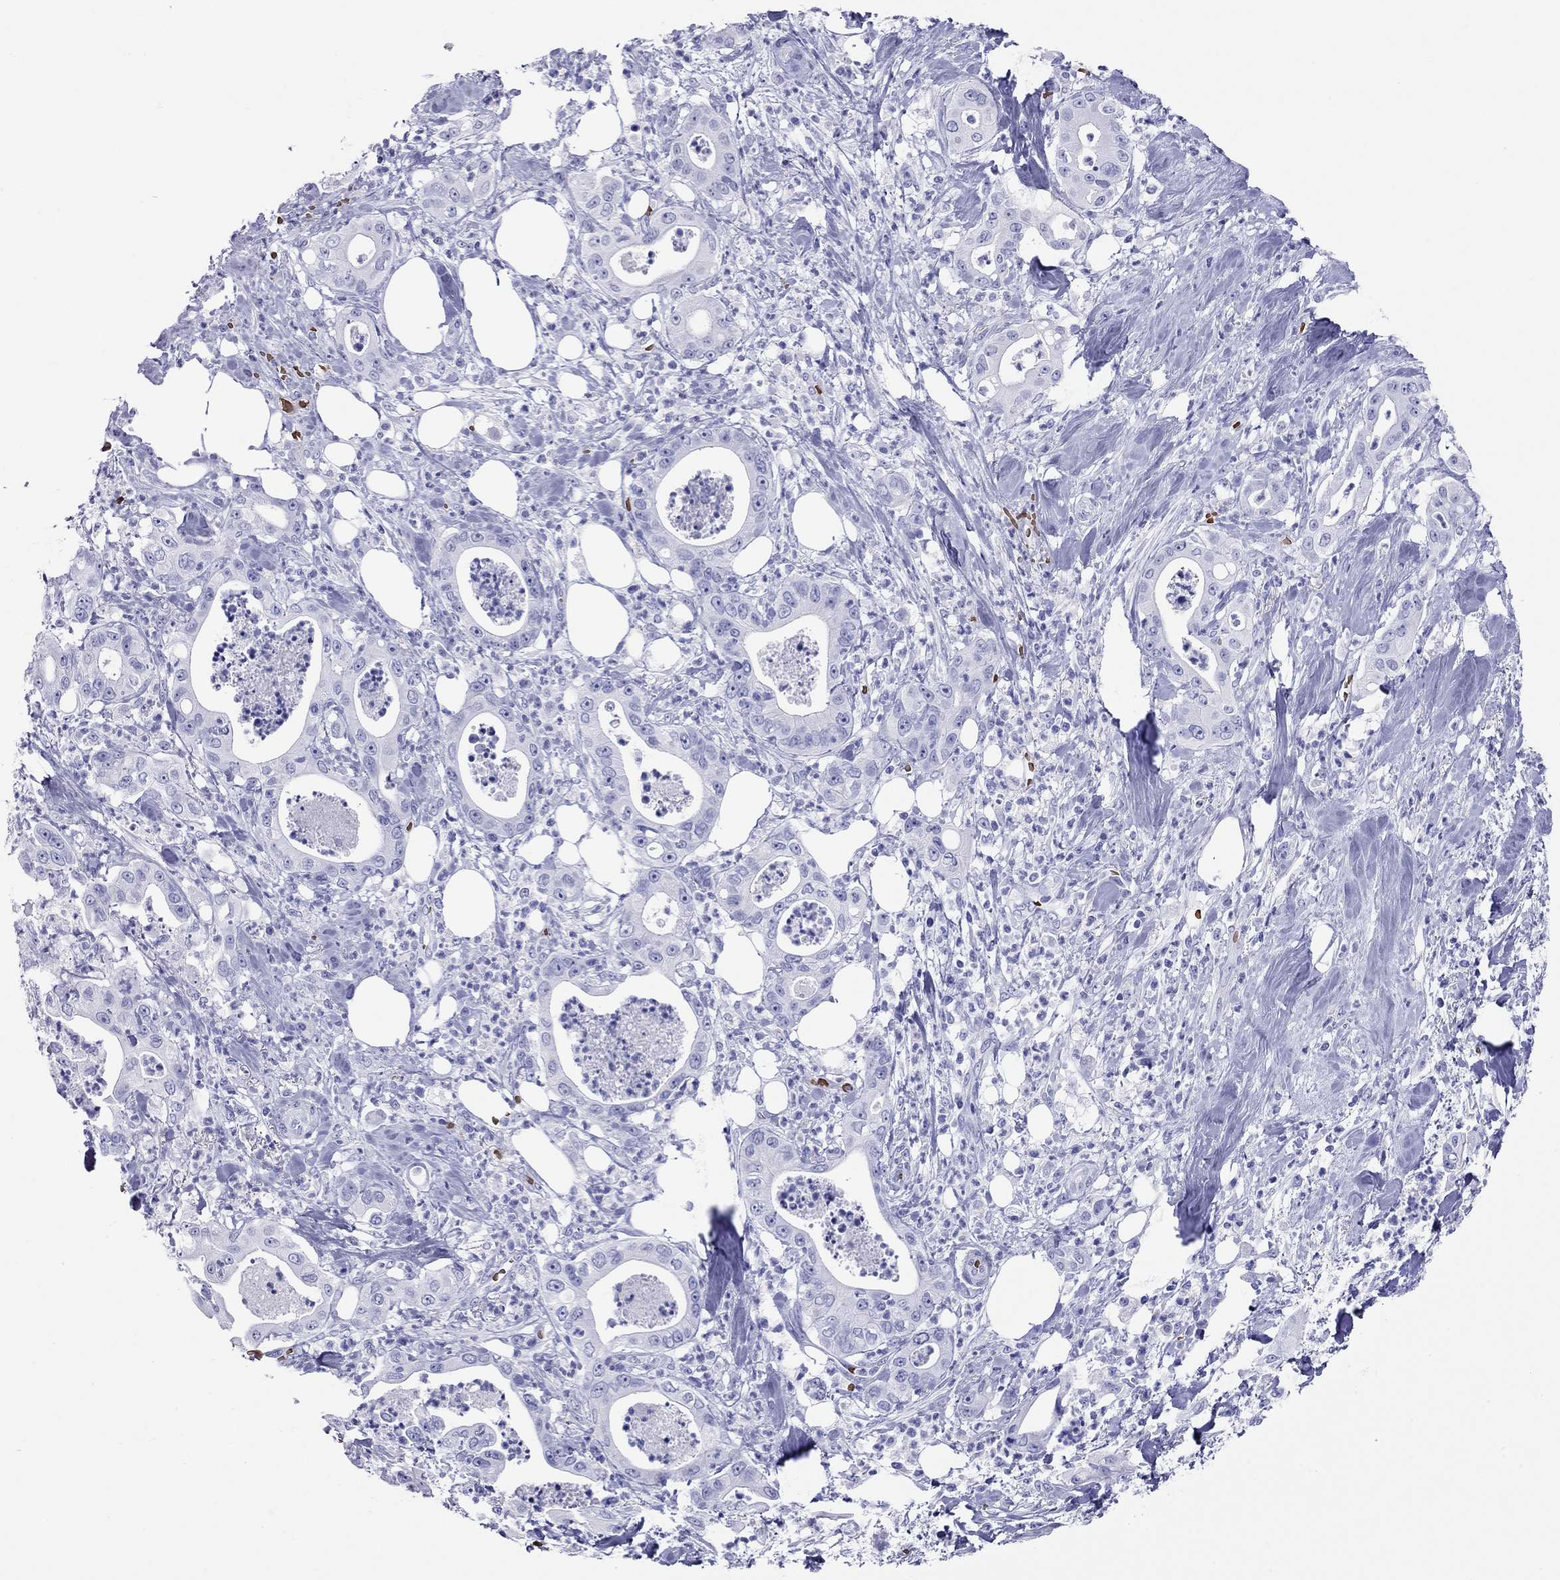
{"staining": {"intensity": "negative", "quantity": "none", "location": "none"}, "tissue": "pancreatic cancer", "cell_type": "Tumor cells", "image_type": "cancer", "snomed": [{"axis": "morphology", "description": "Adenocarcinoma, NOS"}, {"axis": "topography", "description": "Pancreas"}], "caption": "This is an immunohistochemistry (IHC) image of human pancreatic cancer. There is no staining in tumor cells.", "gene": "PTPRN", "patient": {"sex": "male", "age": 71}}